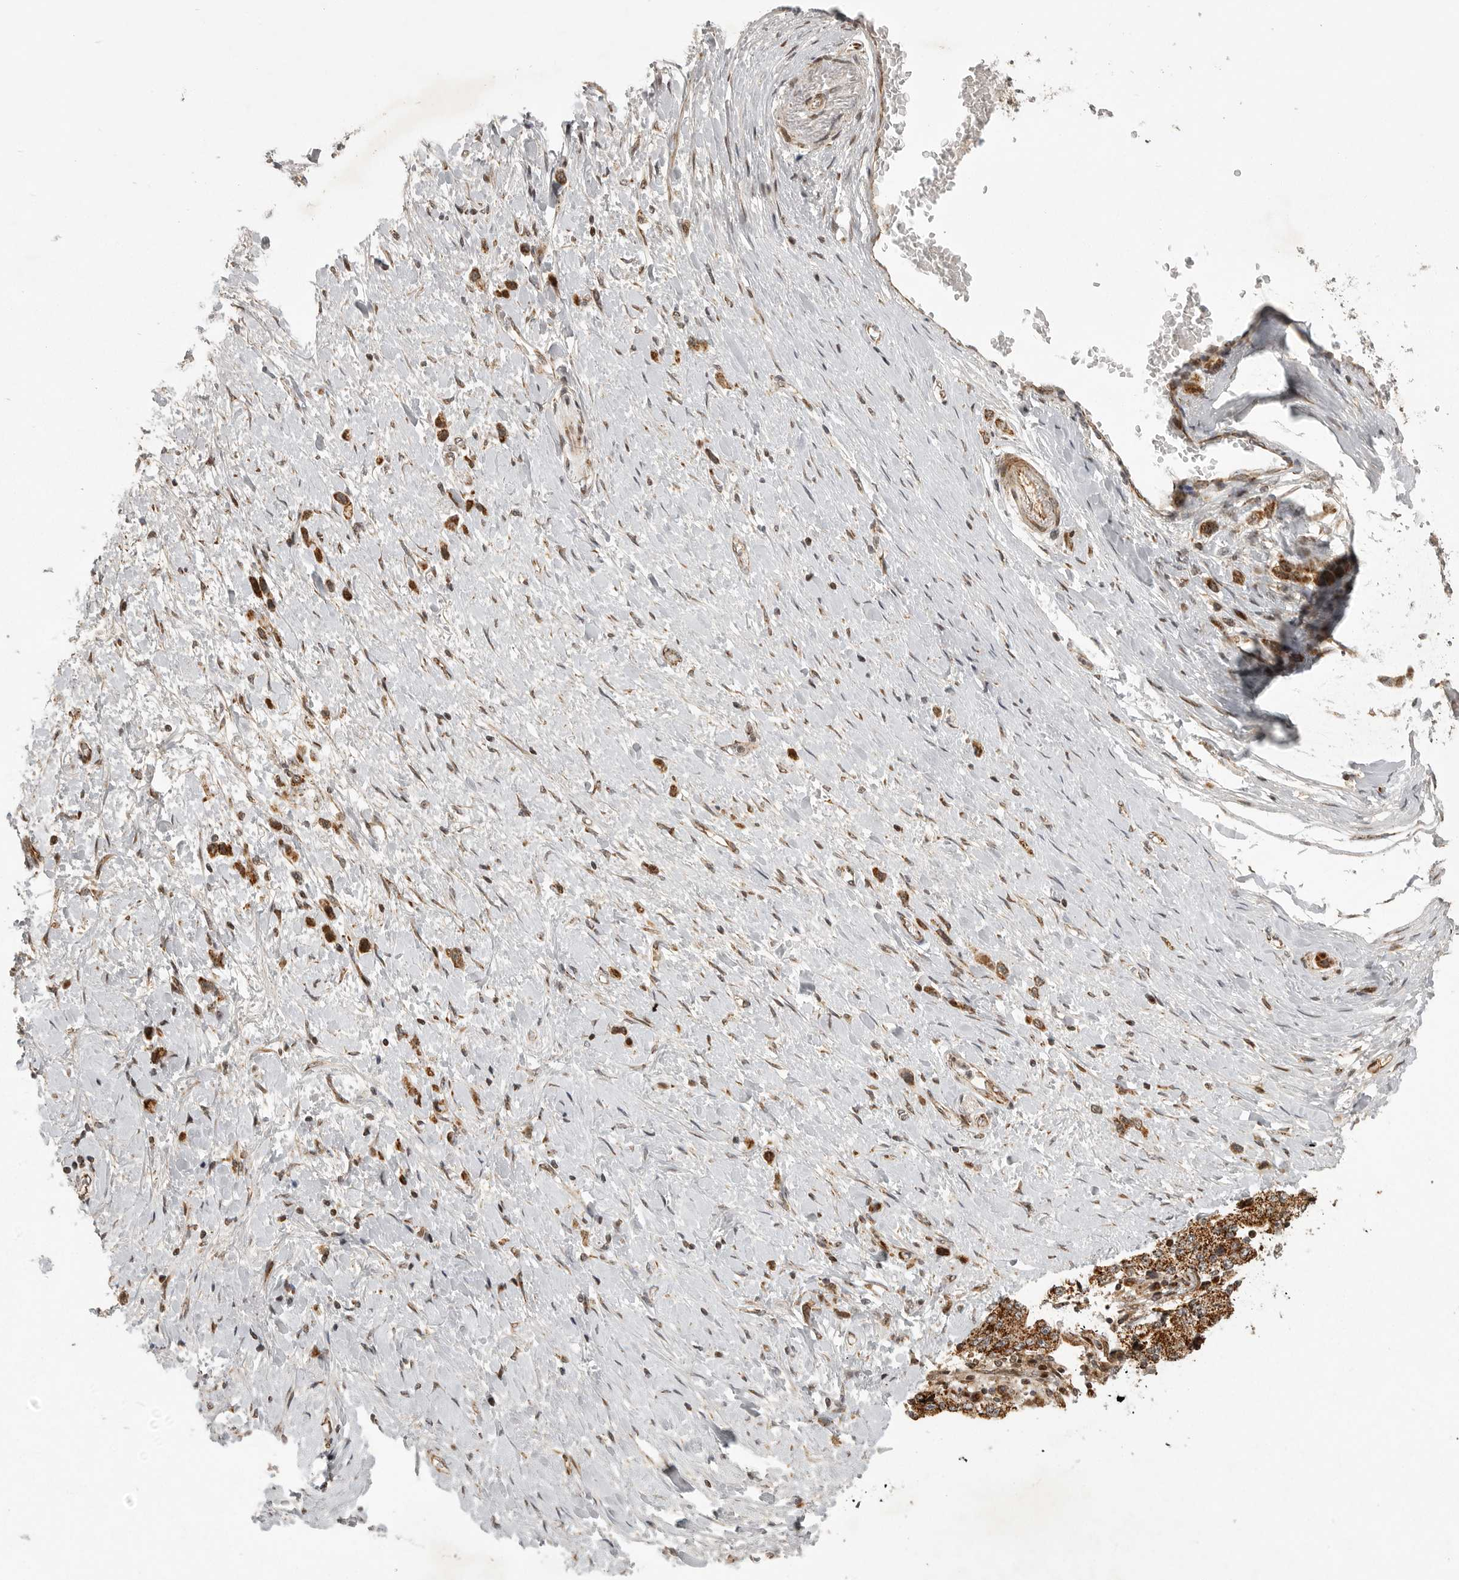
{"staining": {"intensity": "strong", "quantity": ">75%", "location": "cytoplasmic/membranous"}, "tissue": "stomach cancer", "cell_type": "Tumor cells", "image_type": "cancer", "snomed": [{"axis": "morphology", "description": "Adenocarcinoma, NOS"}, {"axis": "topography", "description": "Stomach"}], "caption": "This photomicrograph exhibits stomach cancer stained with immunohistochemistry (IHC) to label a protein in brown. The cytoplasmic/membranous of tumor cells show strong positivity for the protein. Nuclei are counter-stained blue.", "gene": "NARS2", "patient": {"sex": "female", "age": 65}}